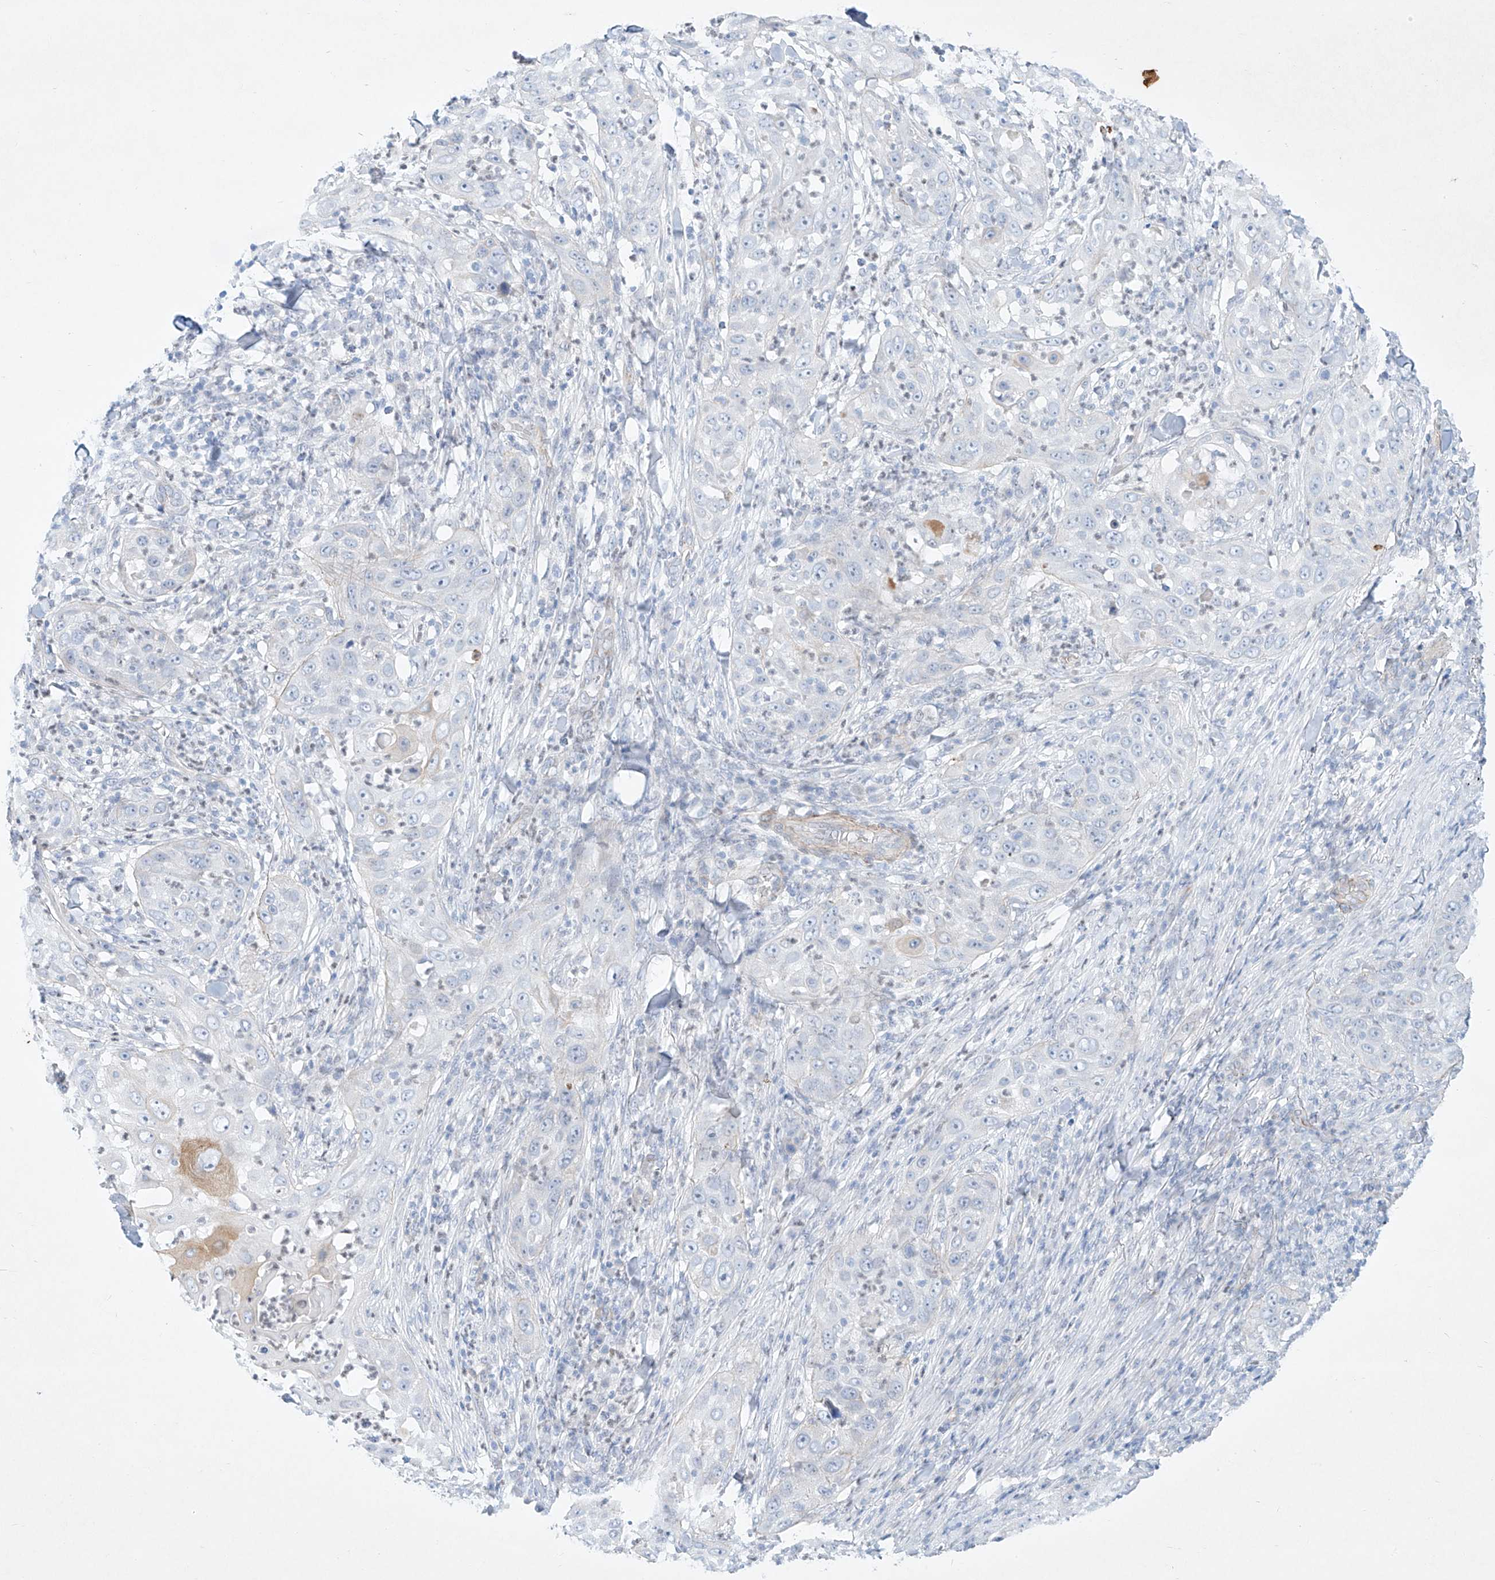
{"staining": {"intensity": "weak", "quantity": "<25%", "location": "cytoplasmic/membranous"}, "tissue": "skin cancer", "cell_type": "Tumor cells", "image_type": "cancer", "snomed": [{"axis": "morphology", "description": "Squamous cell carcinoma, NOS"}, {"axis": "topography", "description": "Skin"}], "caption": "A micrograph of human skin cancer is negative for staining in tumor cells.", "gene": "REEP2", "patient": {"sex": "female", "age": 44}}